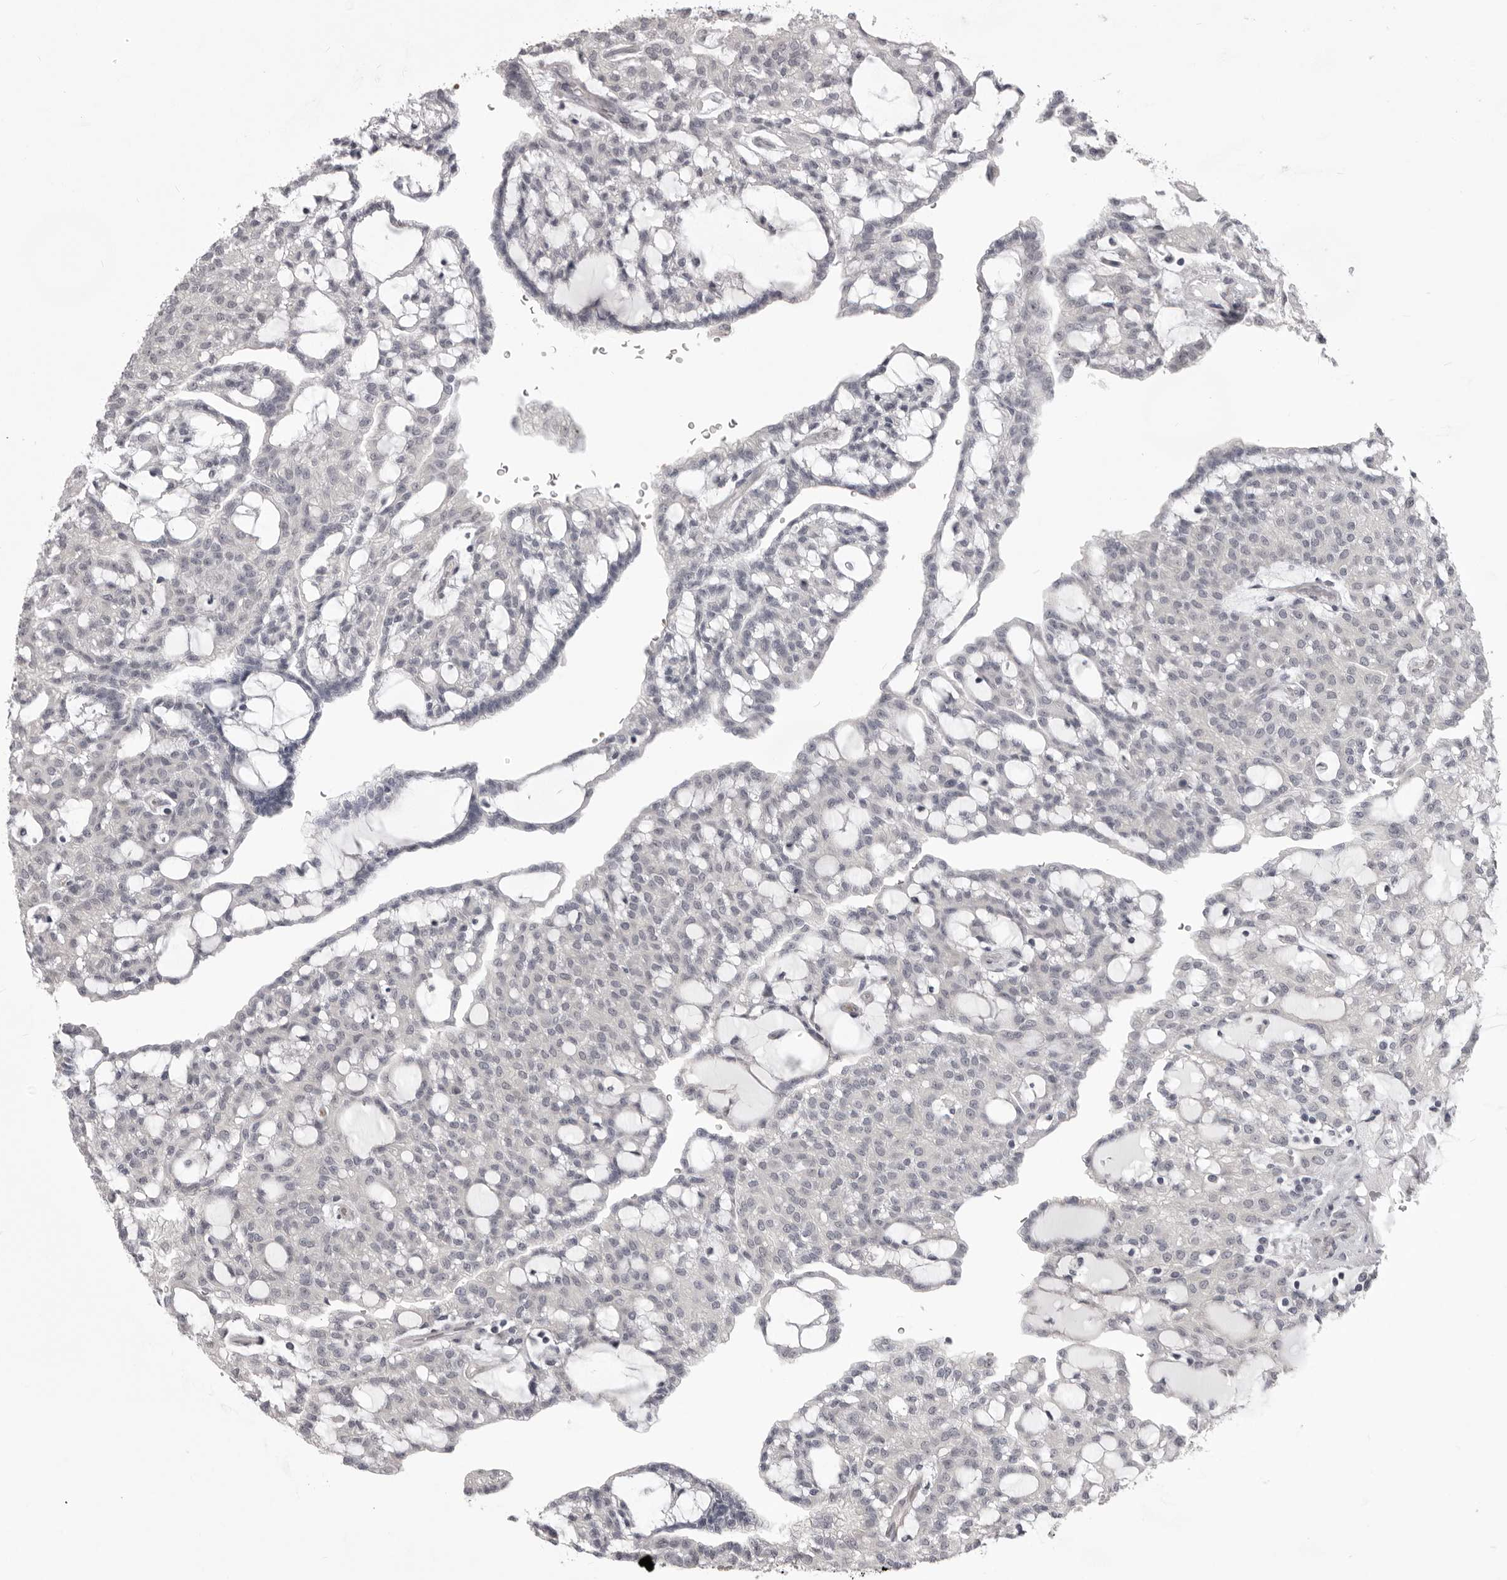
{"staining": {"intensity": "negative", "quantity": "none", "location": "none"}, "tissue": "renal cancer", "cell_type": "Tumor cells", "image_type": "cancer", "snomed": [{"axis": "morphology", "description": "Adenocarcinoma, NOS"}, {"axis": "topography", "description": "Kidney"}], "caption": "Immunohistochemistry of renal adenocarcinoma reveals no expression in tumor cells. (DAB (3,3'-diaminobenzidine) IHC visualized using brightfield microscopy, high magnification).", "gene": "EPHA10", "patient": {"sex": "male", "age": 63}}